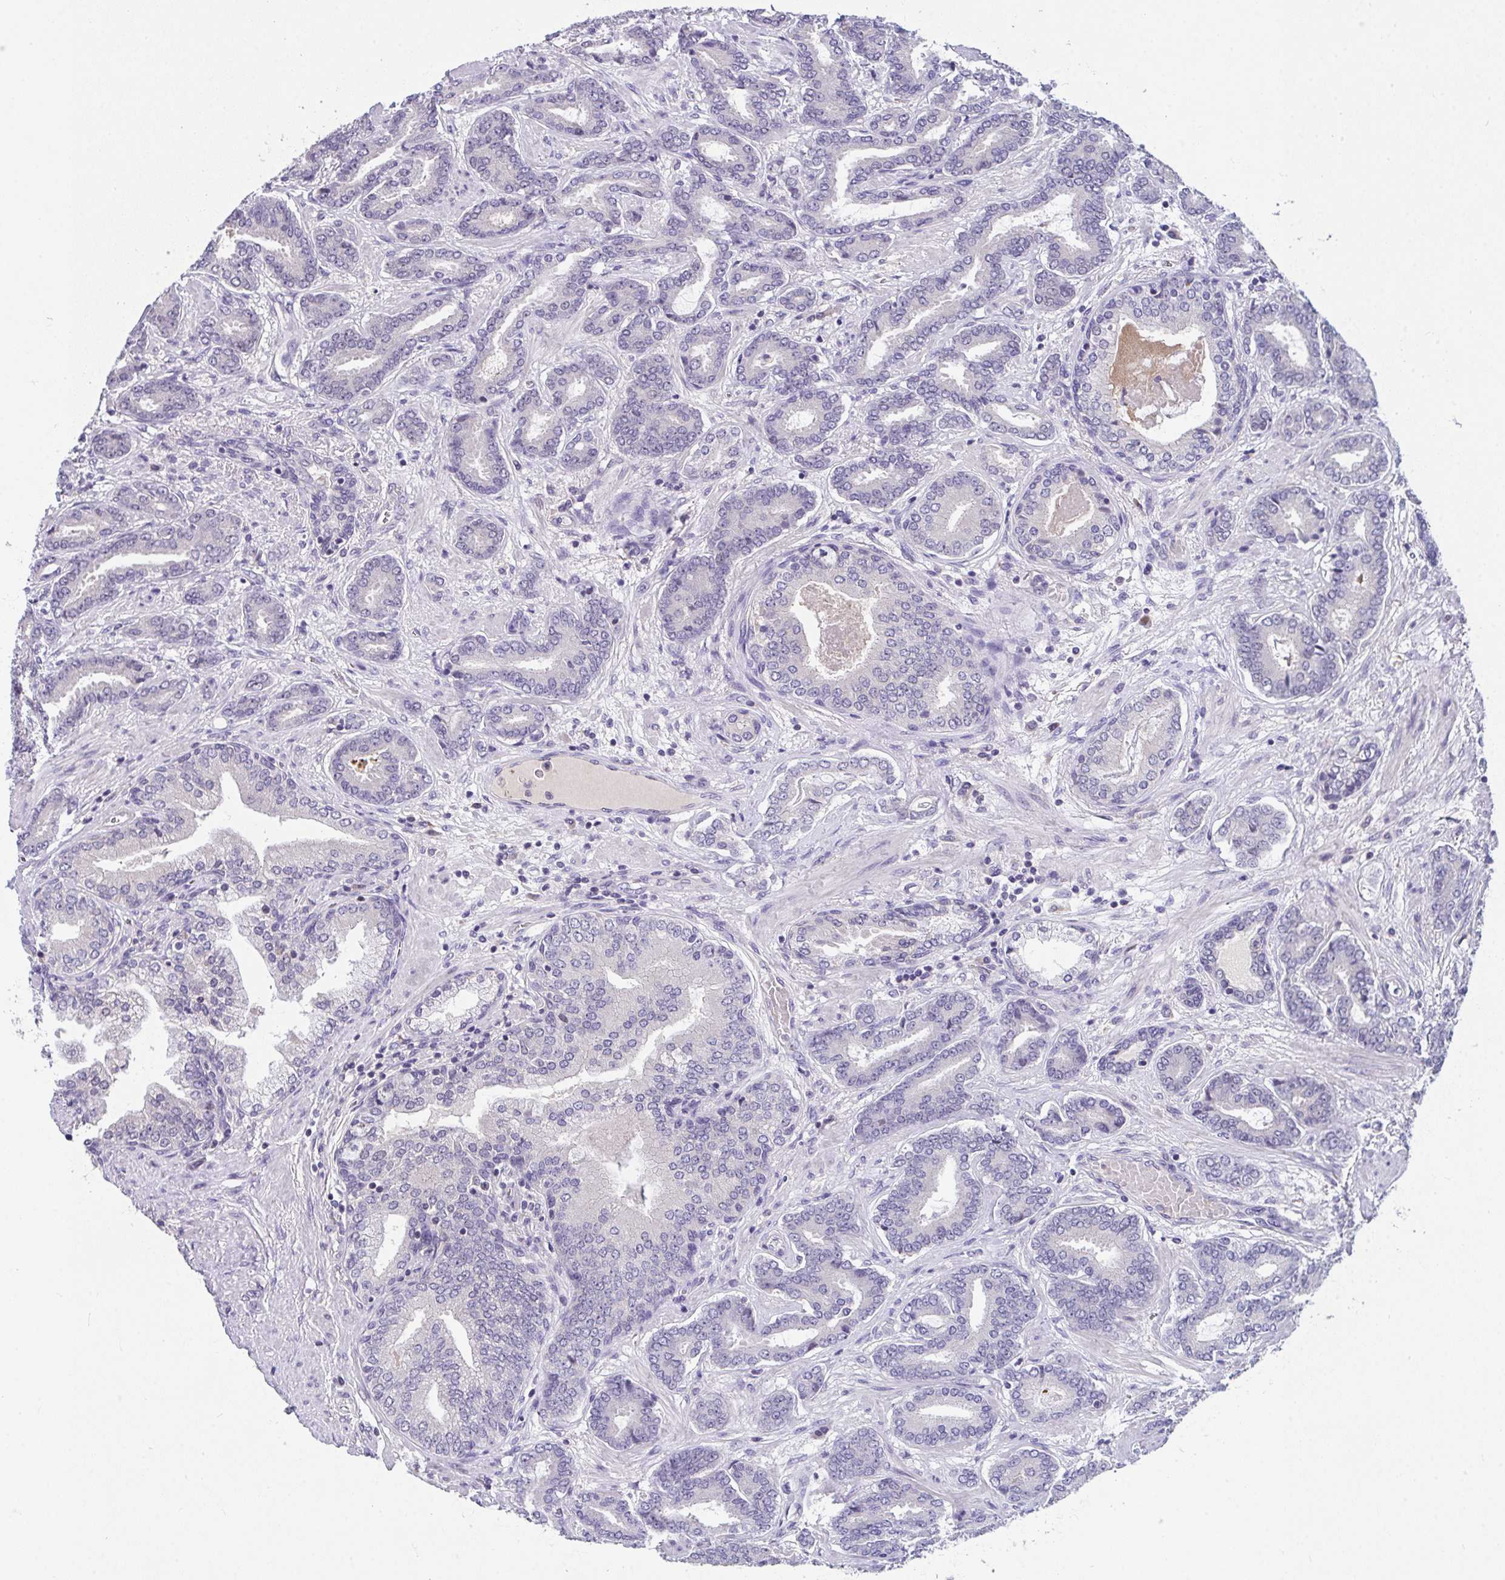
{"staining": {"intensity": "negative", "quantity": "none", "location": "none"}, "tissue": "prostate cancer", "cell_type": "Tumor cells", "image_type": "cancer", "snomed": [{"axis": "morphology", "description": "Adenocarcinoma, High grade"}, {"axis": "topography", "description": "Prostate"}], "caption": "Prostate adenocarcinoma (high-grade) stained for a protein using immunohistochemistry (IHC) displays no positivity tumor cells.", "gene": "GLTPD2", "patient": {"sex": "male", "age": 62}}